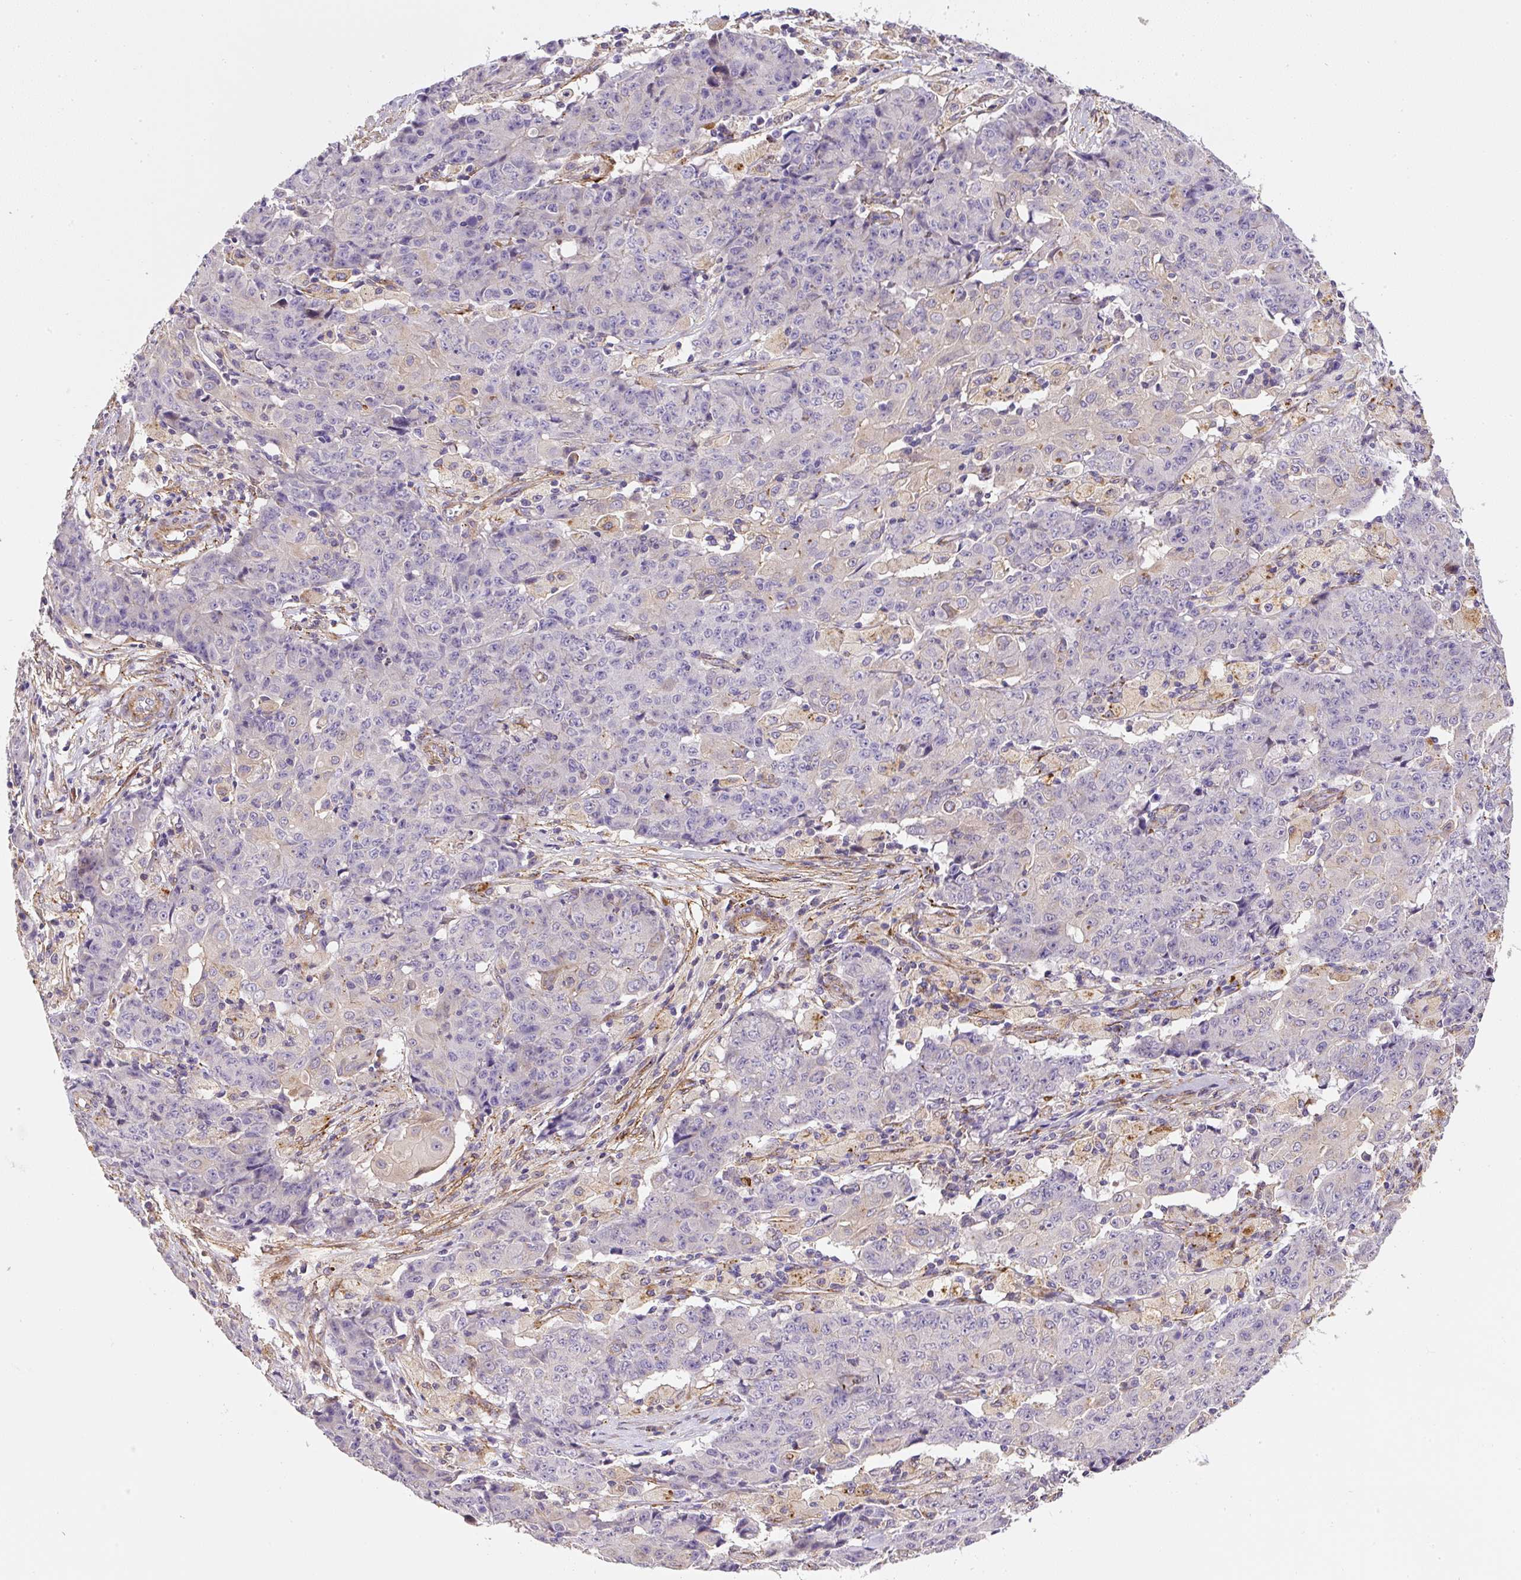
{"staining": {"intensity": "negative", "quantity": "none", "location": "none"}, "tissue": "ovarian cancer", "cell_type": "Tumor cells", "image_type": "cancer", "snomed": [{"axis": "morphology", "description": "Carcinoma, endometroid"}, {"axis": "topography", "description": "Ovary"}], "caption": "Micrograph shows no protein positivity in tumor cells of ovarian cancer tissue.", "gene": "RNF170", "patient": {"sex": "female", "age": 42}}